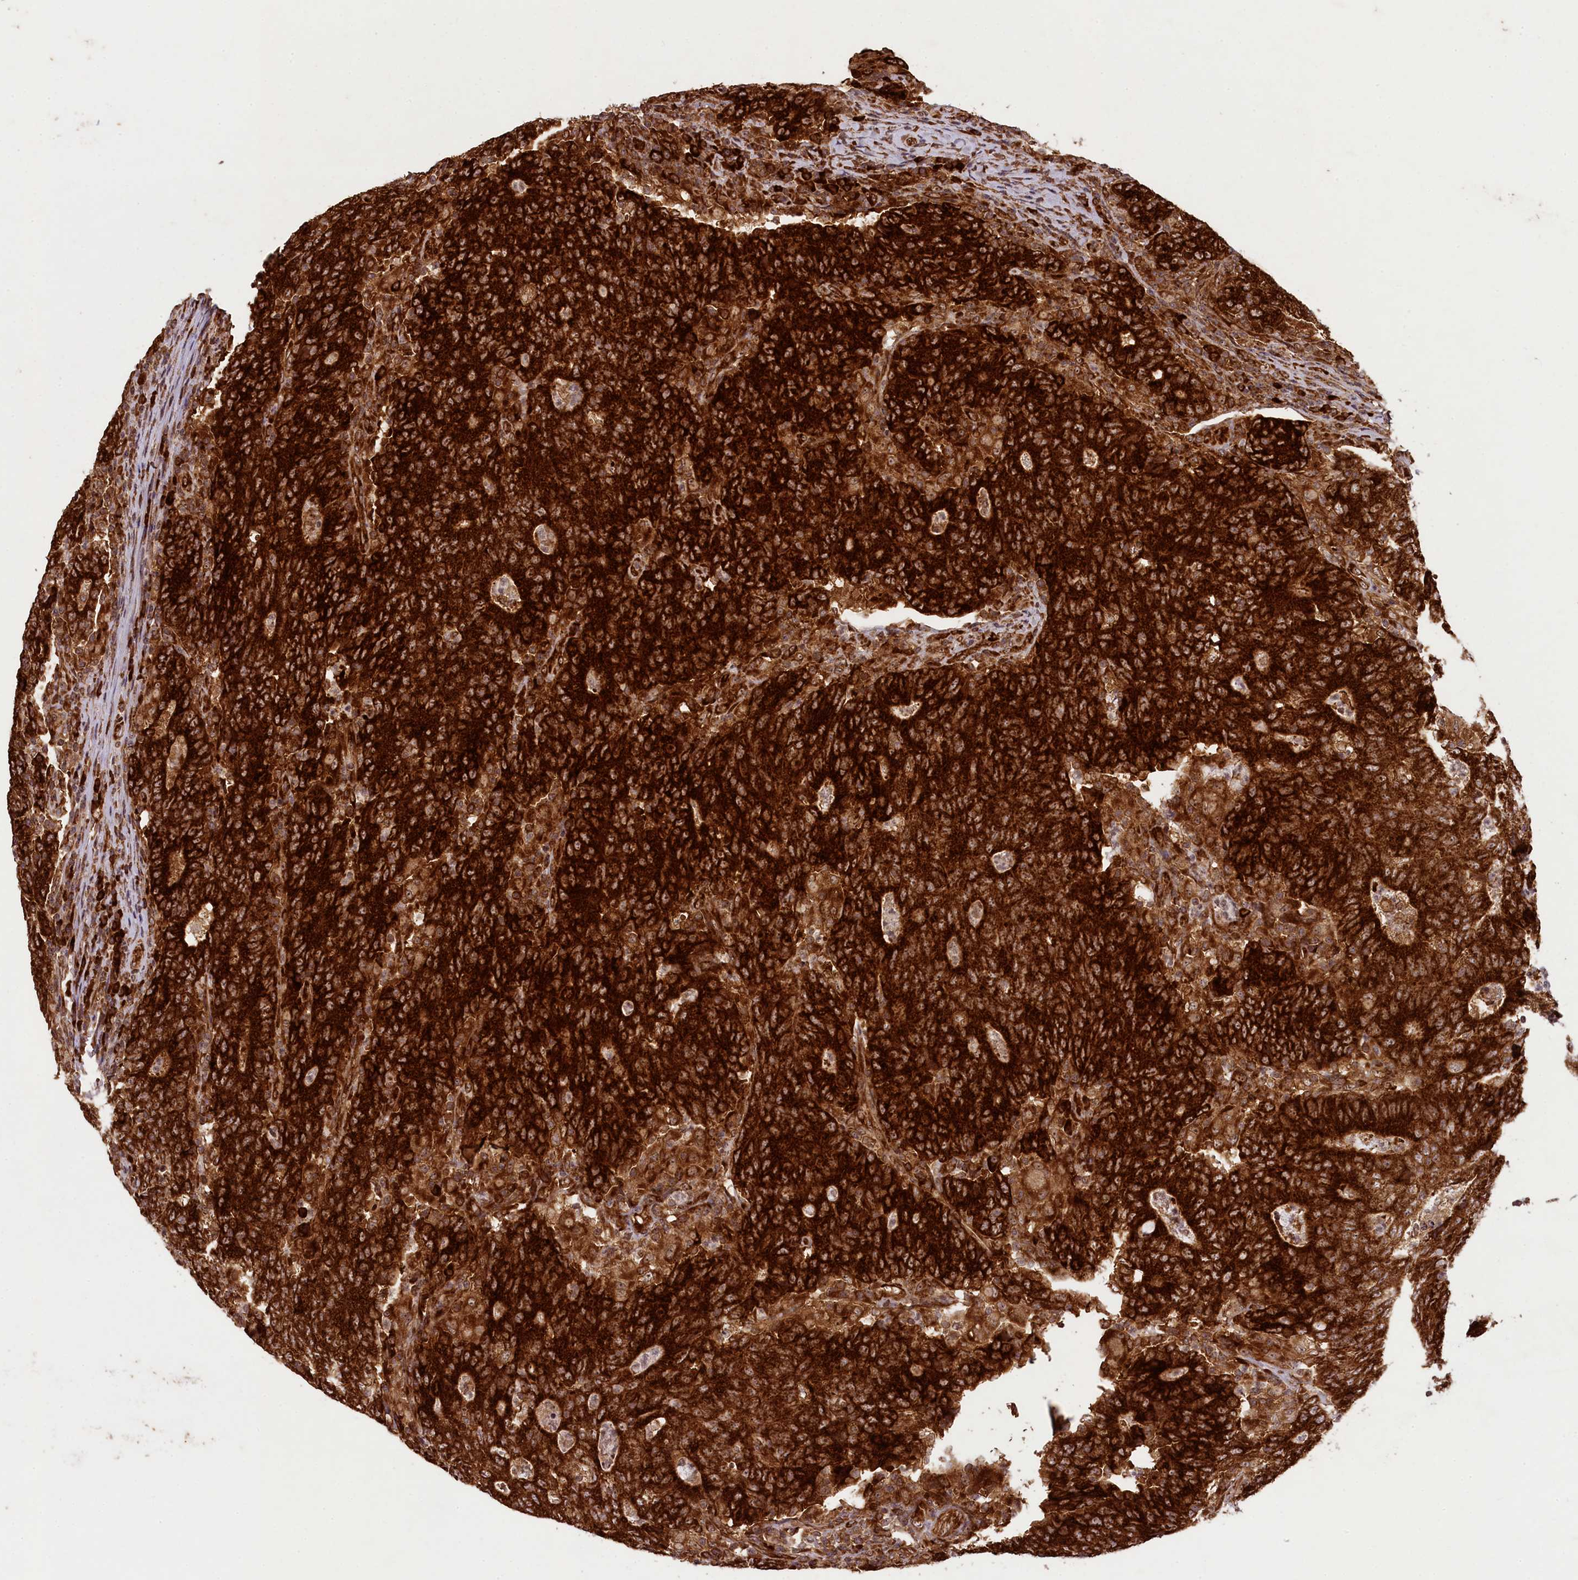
{"staining": {"intensity": "strong", "quantity": ">75%", "location": "cytoplasmic/membranous"}, "tissue": "colorectal cancer", "cell_type": "Tumor cells", "image_type": "cancer", "snomed": [{"axis": "morphology", "description": "Adenocarcinoma, NOS"}, {"axis": "topography", "description": "Colon"}], "caption": "Human colorectal adenocarcinoma stained with a protein marker shows strong staining in tumor cells.", "gene": "LARP4", "patient": {"sex": "female", "age": 75}}